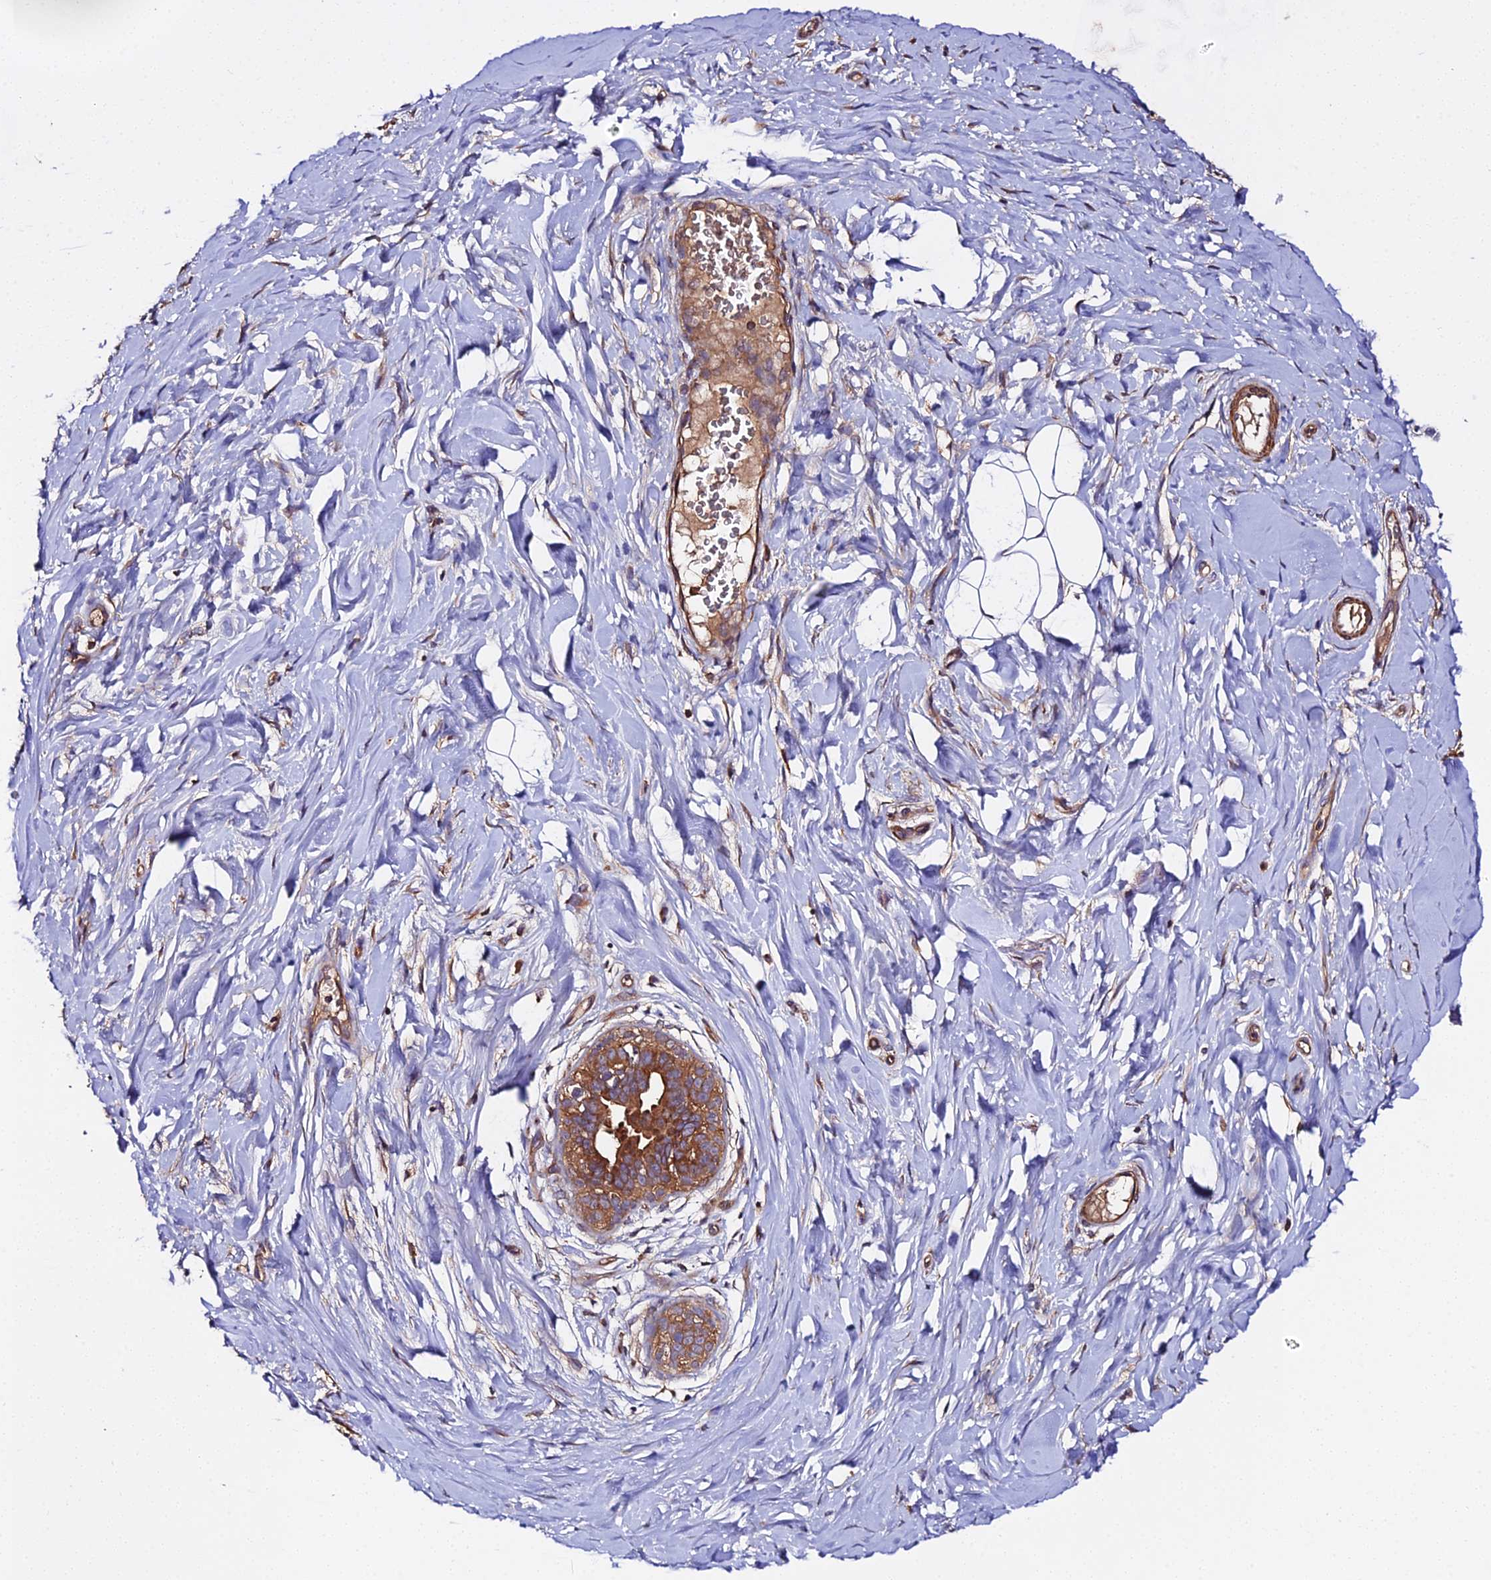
{"staining": {"intensity": "moderate", "quantity": "<25%", "location": "cytoplasmic/membranous"}, "tissue": "adipose tissue", "cell_type": "Adipocytes", "image_type": "normal", "snomed": [{"axis": "morphology", "description": "Normal tissue, NOS"}, {"axis": "topography", "description": "Breast"}], "caption": "Human adipose tissue stained for a protein (brown) displays moderate cytoplasmic/membranous positive expression in about <25% of adipocytes.", "gene": "TRIM26", "patient": {"sex": "female", "age": 26}}